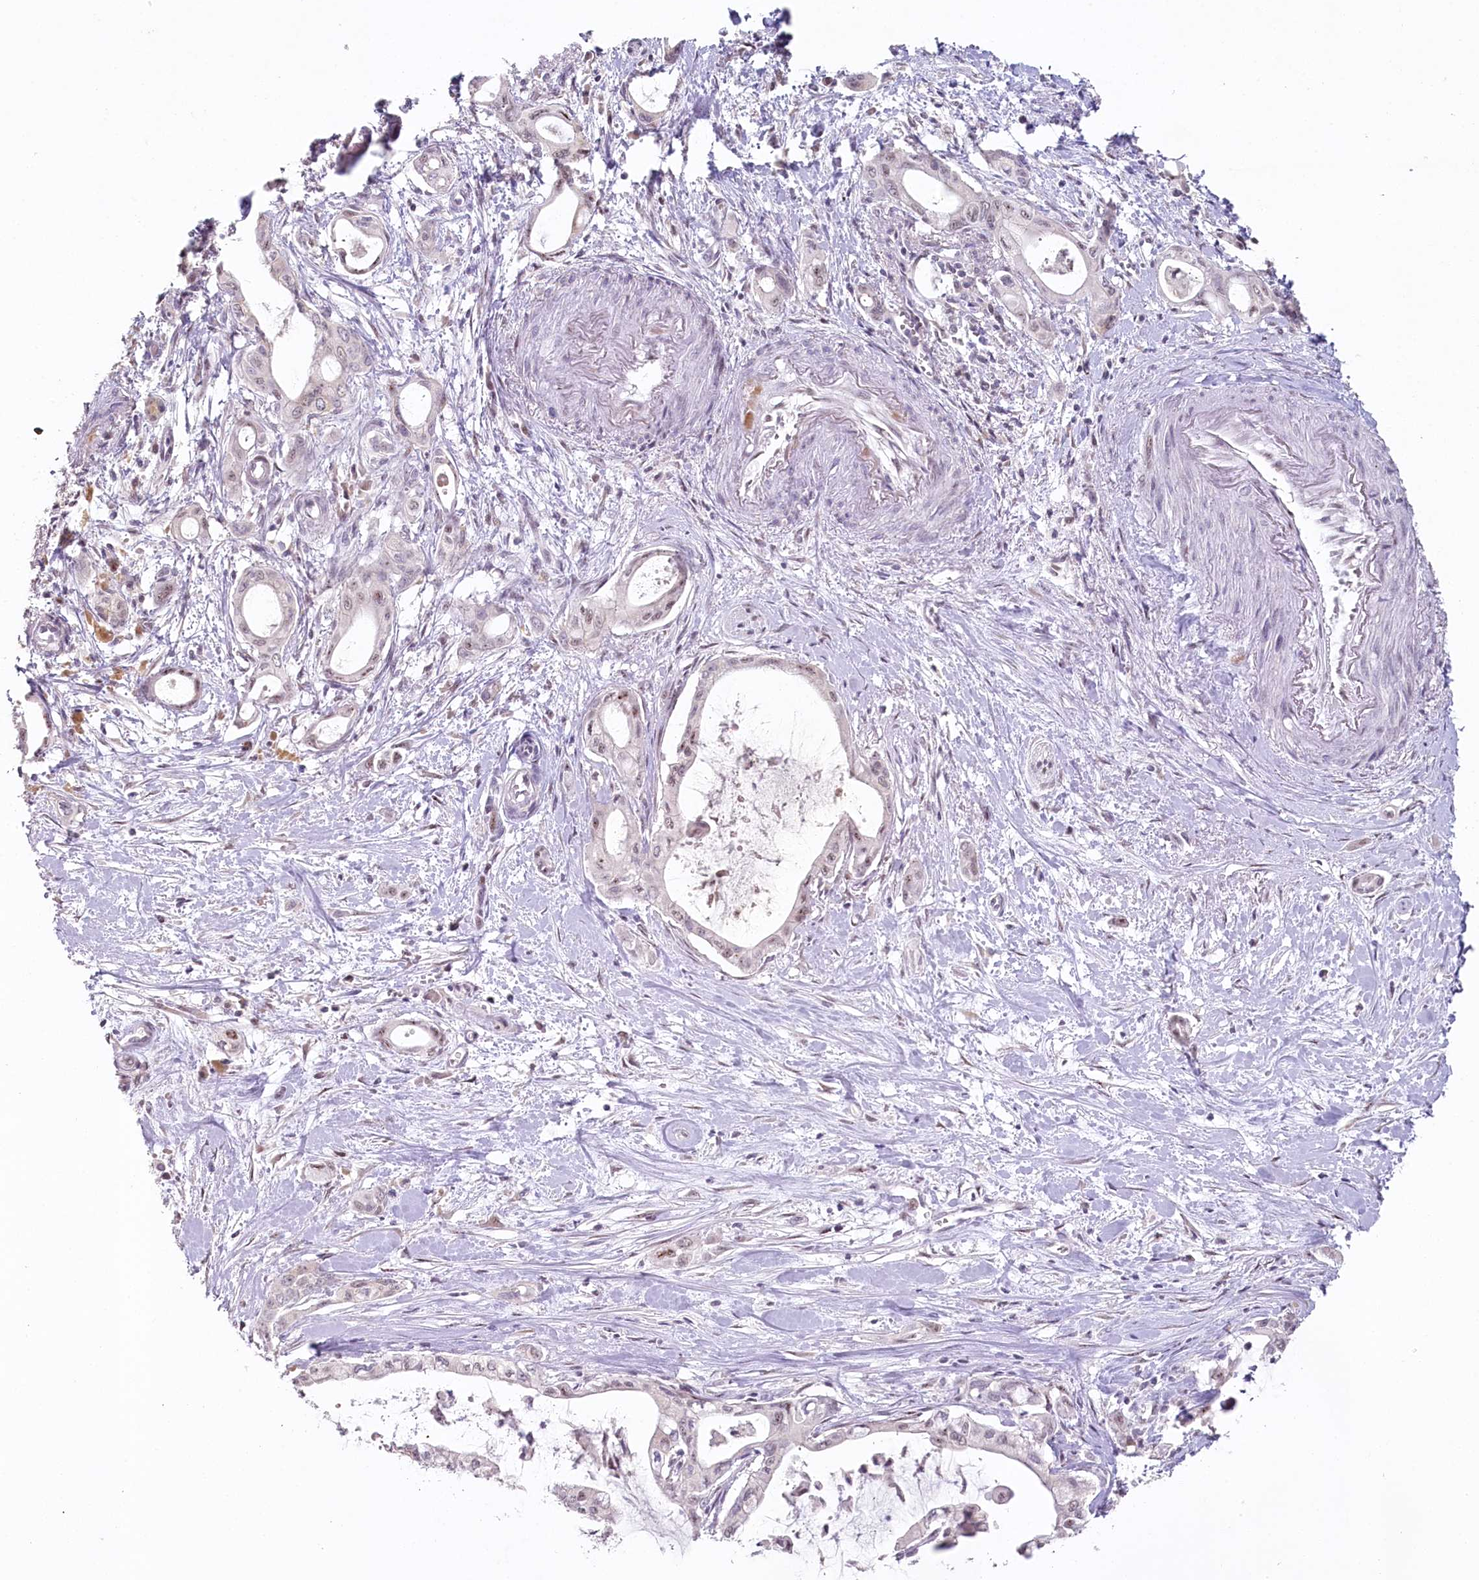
{"staining": {"intensity": "weak", "quantity": "<25%", "location": "nuclear"}, "tissue": "pancreatic cancer", "cell_type": "Tumor cells", "image_type": "cancer", "snomed": [{"axis": "morphology", "description": "Adenocarcinoma, NOS"}, {"axis": "topography", "description": "Pancreas"}], "caption": "Immunohistochemistry (IHC) of pancreatic adenocarcinoma demonstrates no expression in tumor cells.", "gene": "HPD", "patient": {"sex": "male", "age": 72}}